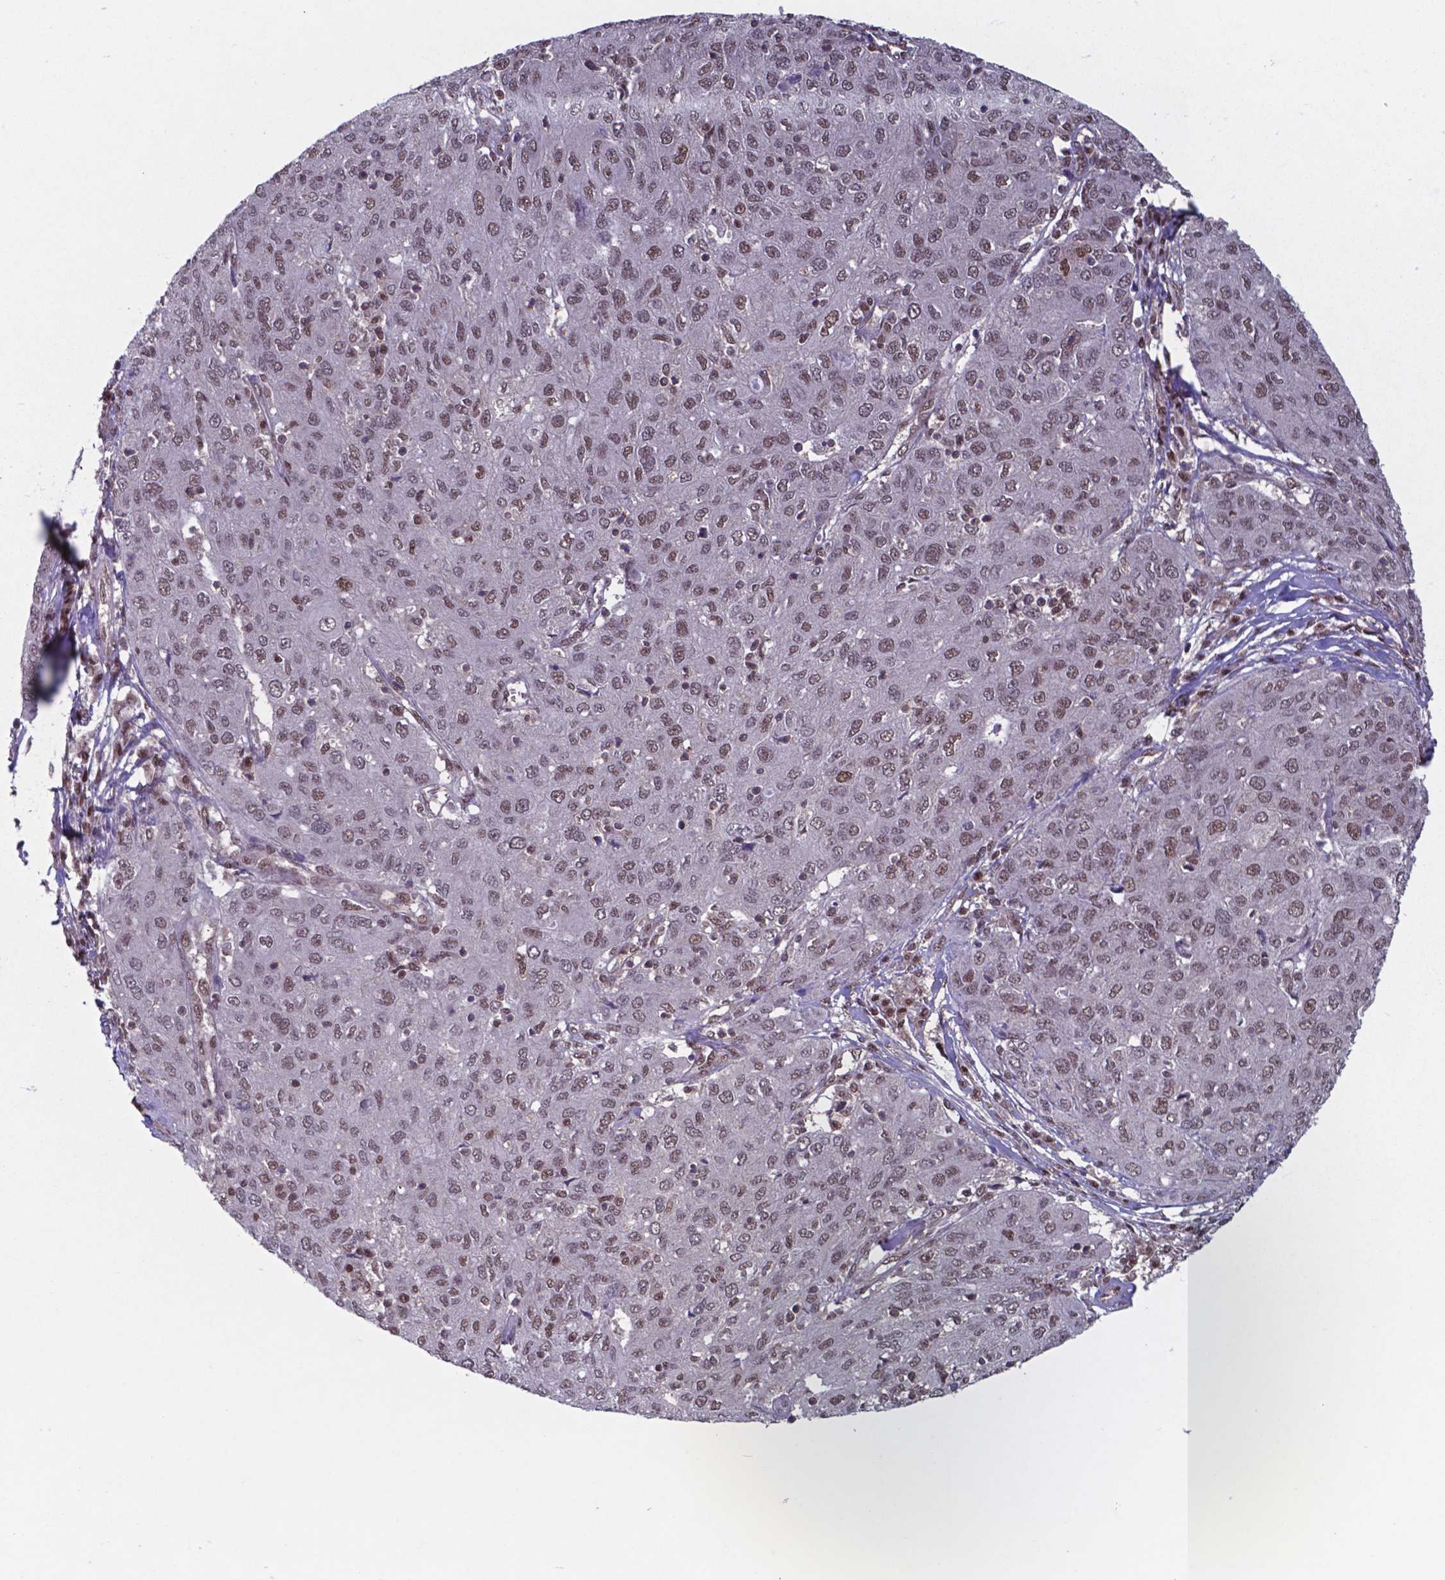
{"staining": {"intensity": "weak", "quantity": ">75%", "location": "nuclear"}, "tissue": "ovarian cancer", "cell_type": "Tumor cells", "image_type": "cancer", "snomed": [{"axis": "morphology", "description": "Carcinoma, endometroid"}, {"axis": "topography", "description": "Ovary"}], "caption": "Ovarian cancer stained with a brown dye shows weak nuclear positive staining in approximately >75% of tumor cells.", "gene": "UBA1", "patient": {"sex": "female", "age": 50}}